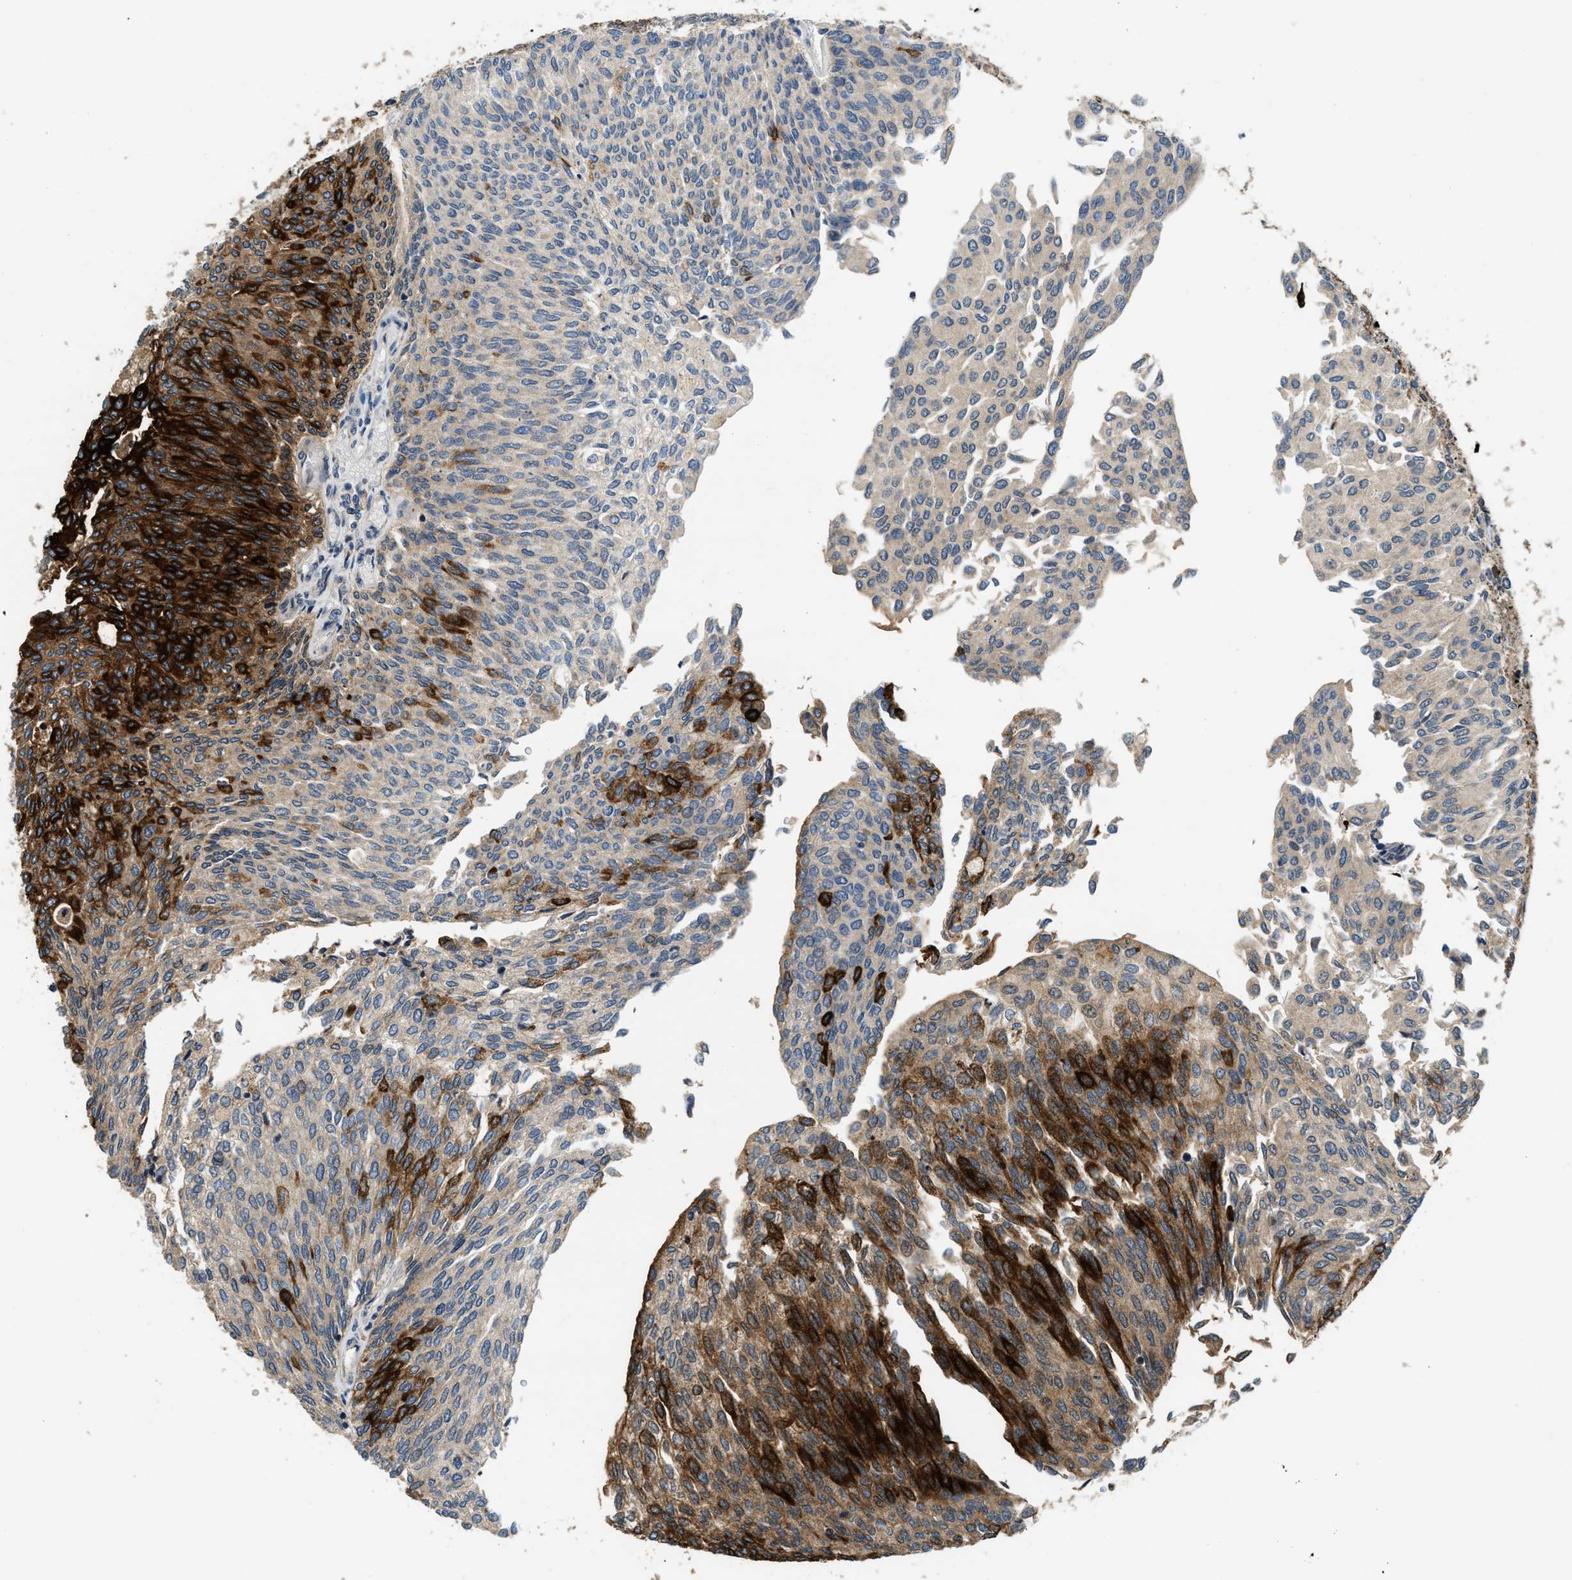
{"staining": {"intensity": "strong", "quantity": "25%-75%", "location": "cytoplasmic/membranous"}, "tissue": "urothelial cancer", "cell_type": "Tumor cells", "image_type": "cancer", "snomed": [{"axis": "morphology", "description": "Urothelial carcinoma, Low grade"}, {"axis": "topography", "description": "Urinary bladder"}], "caption": "This micrograph displays immunohistochemistry staining of urothelial carcinoma (low-grade), with high strong cytoplasmic/membranous expression in about 25%-75% of tumor cells.", "gene": "IL3RA", "patient": {"sex": "female", "age": 79}}